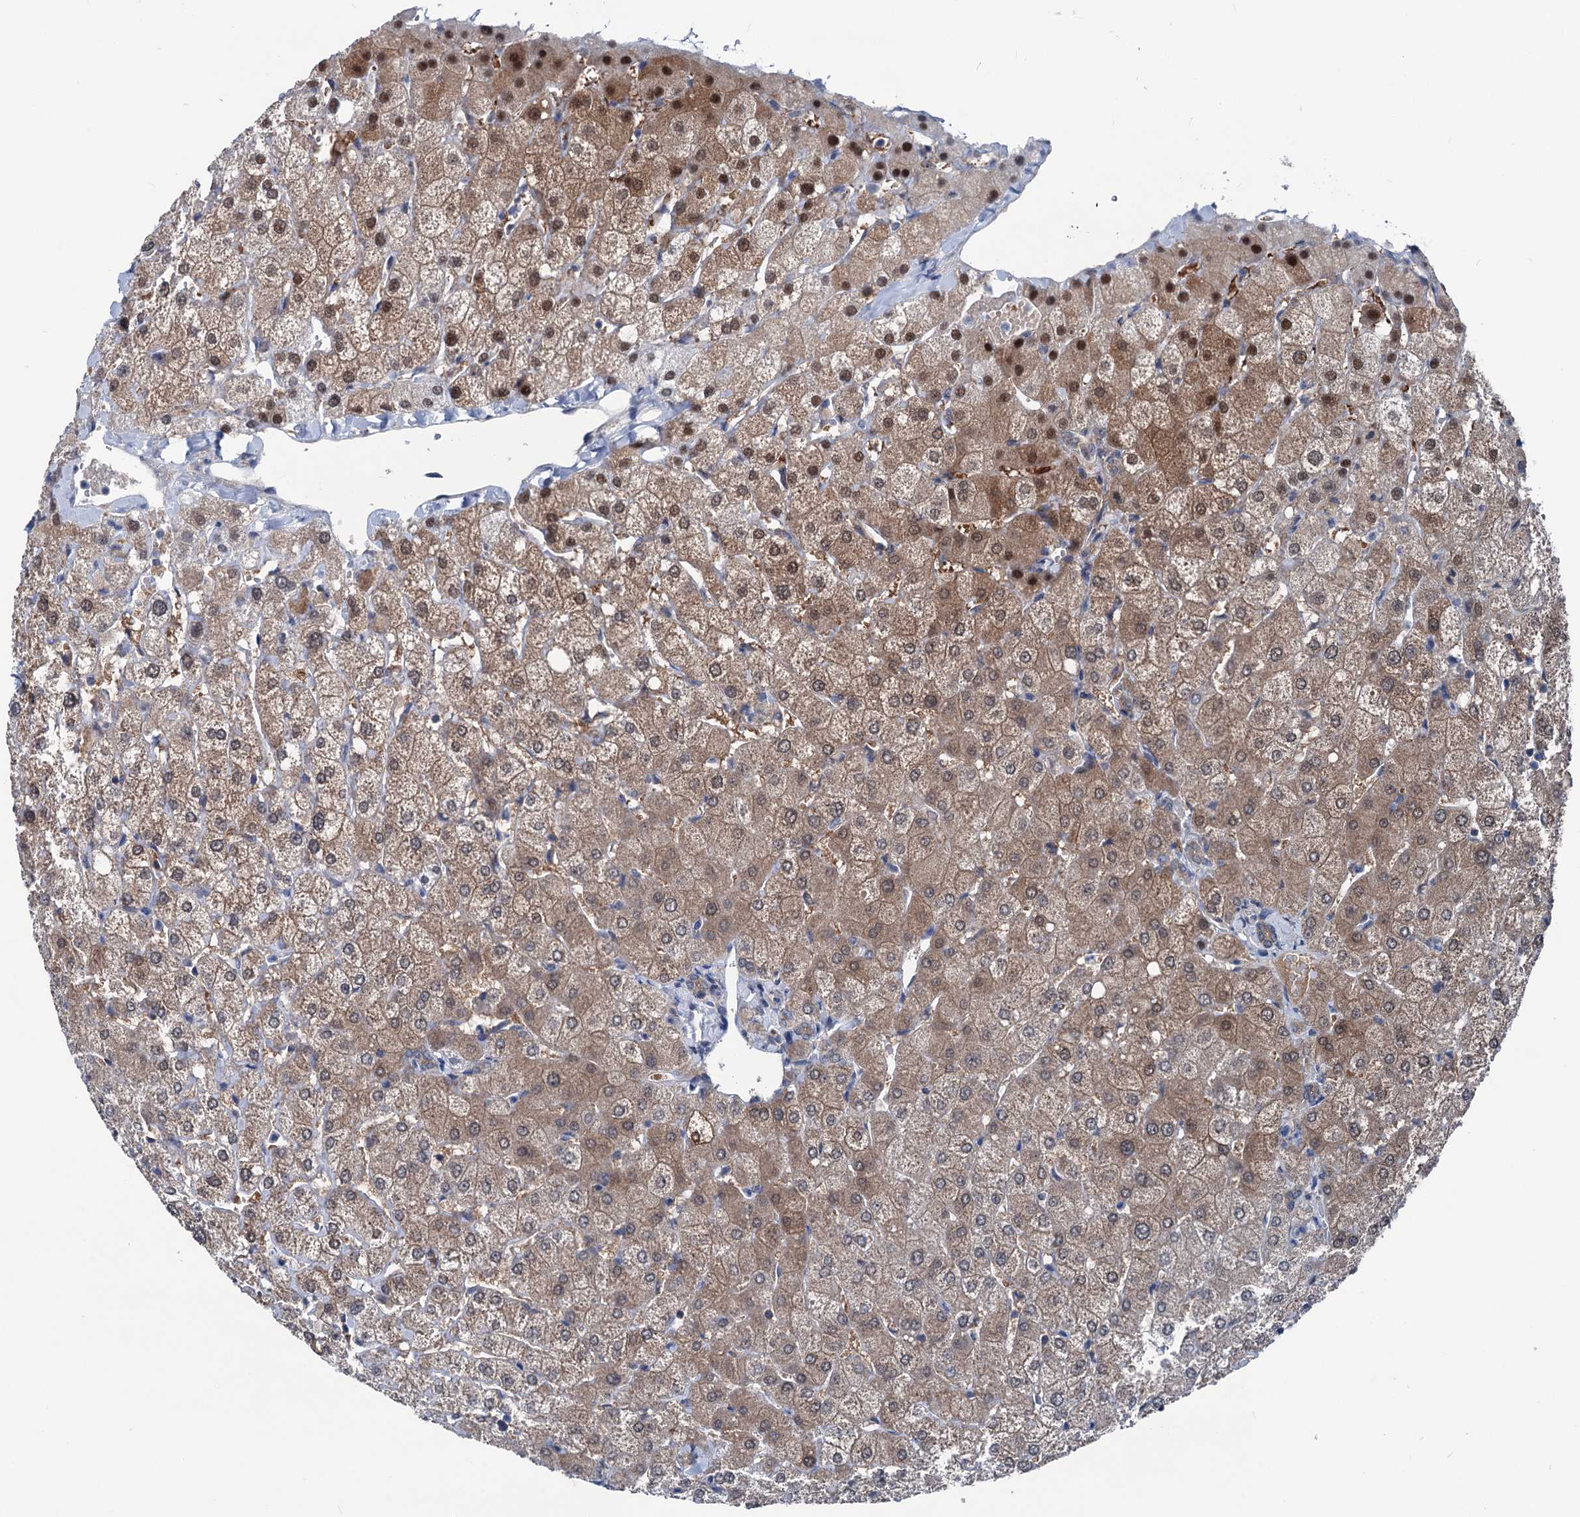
{"staining": {"intensity": "negative", "quantity": "none", "location": "none"}, "tissue": "liver", "cell_type": "Cholangiocytes", "image_type": "normal", "snomed": [{"axis": "morphology", "description": "Normal tissue, NOS"}, {"axis": "topography", "description": "Liver"}], "caption": "Cholangiocytes show no significant staining in unremarkable liver.", "gene": "GLO1", "patient": {"sex": "female", "age": 54}}